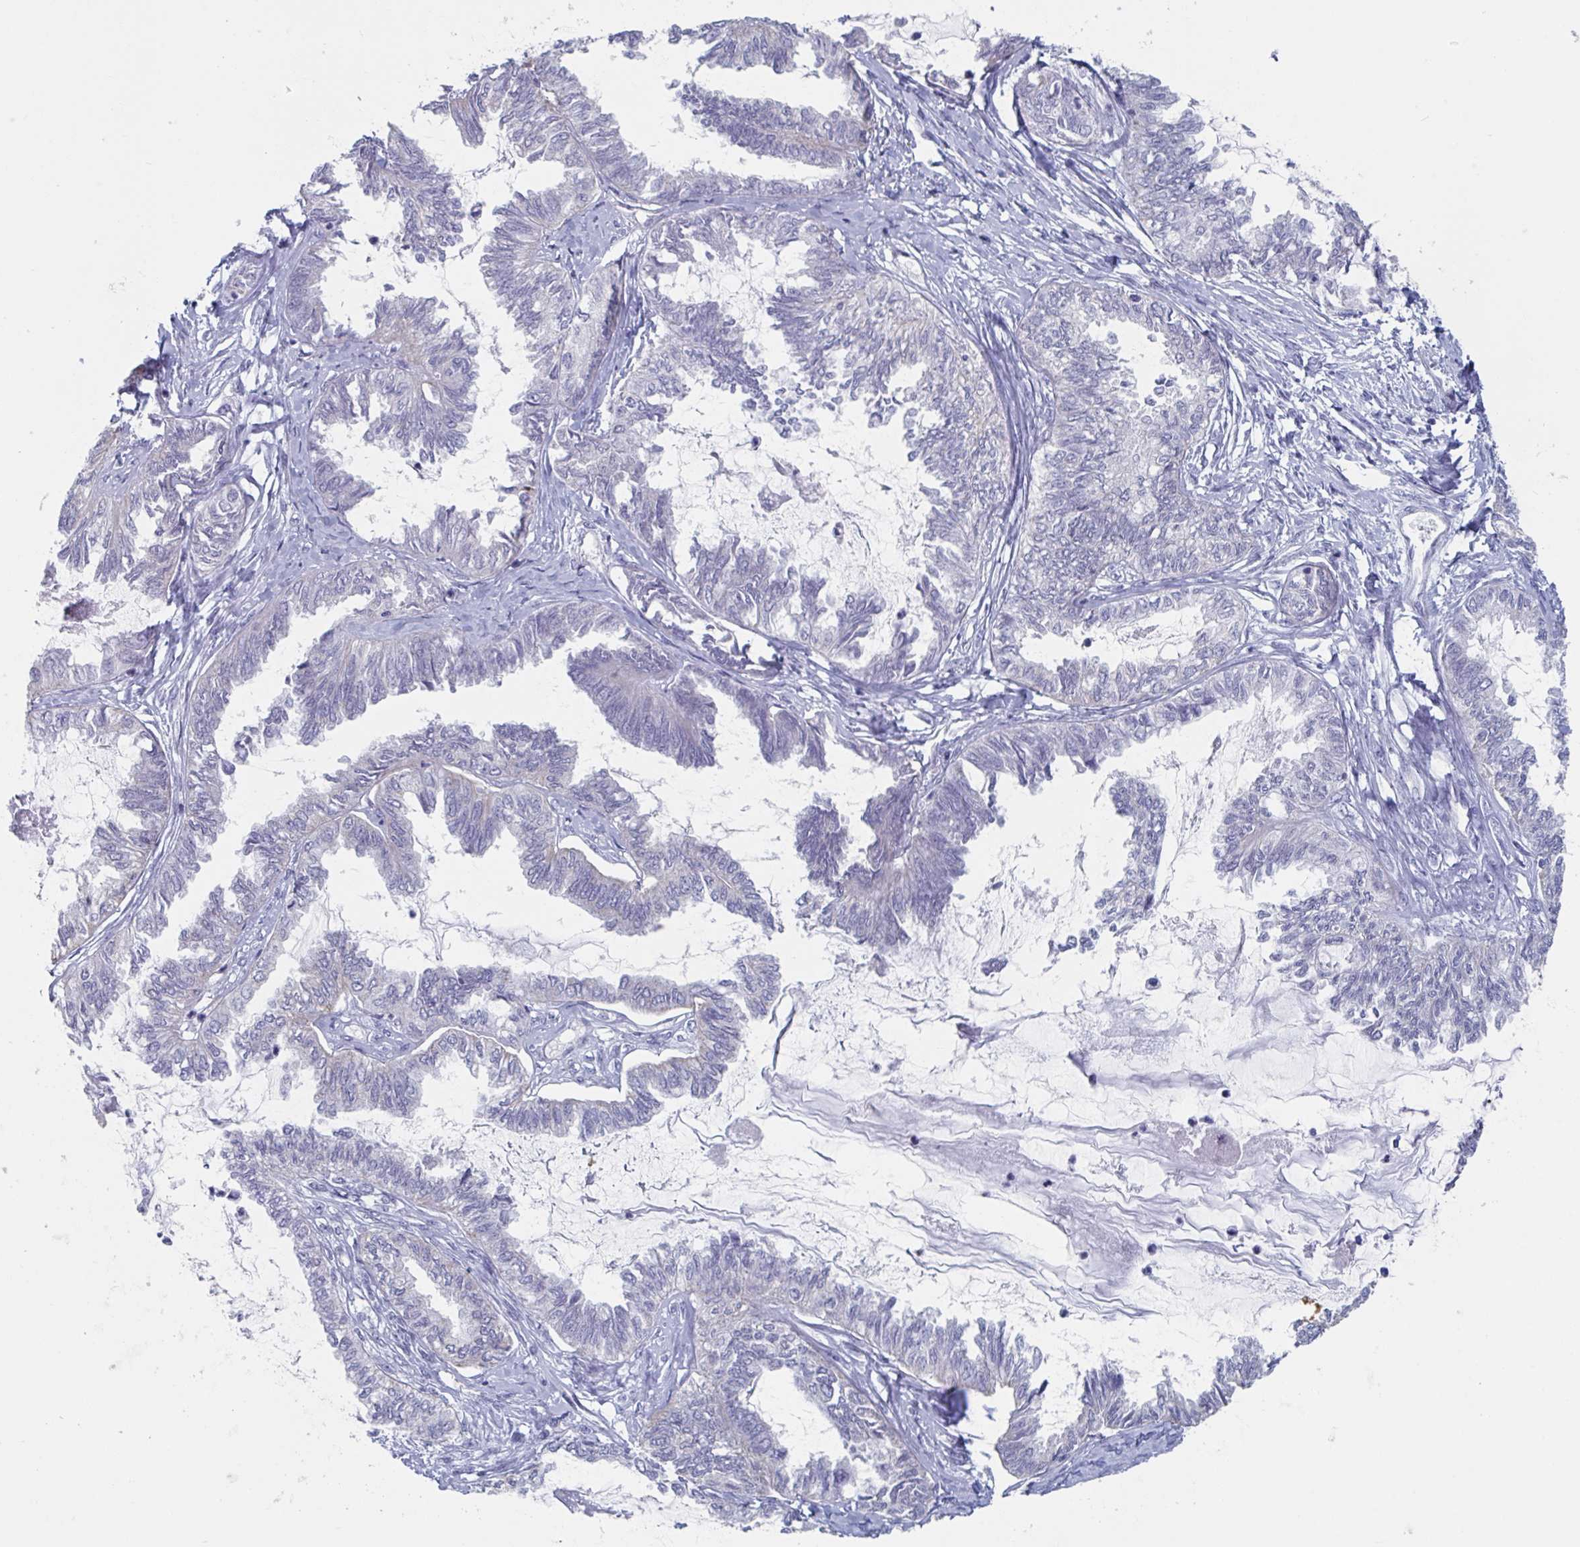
{"staining": {"intensity": "negative", "quantity": "none", "location": "none"}, "tissue": "ovarian cancer", "cell_type": "Tumor cells", "image_type": "cancer", "snomed": [{"axis": "morphology", "description": "Carcinoma, endometroid"}, {"axis": "topography", "description": "Ovary"}], "caption": "The IHC micrograph has no significant expression in tumor cells of ovarian endometroid carcinoma tissue.", "gene": "NDUFC2", "patient": {"sex": "female", "age": 70}}